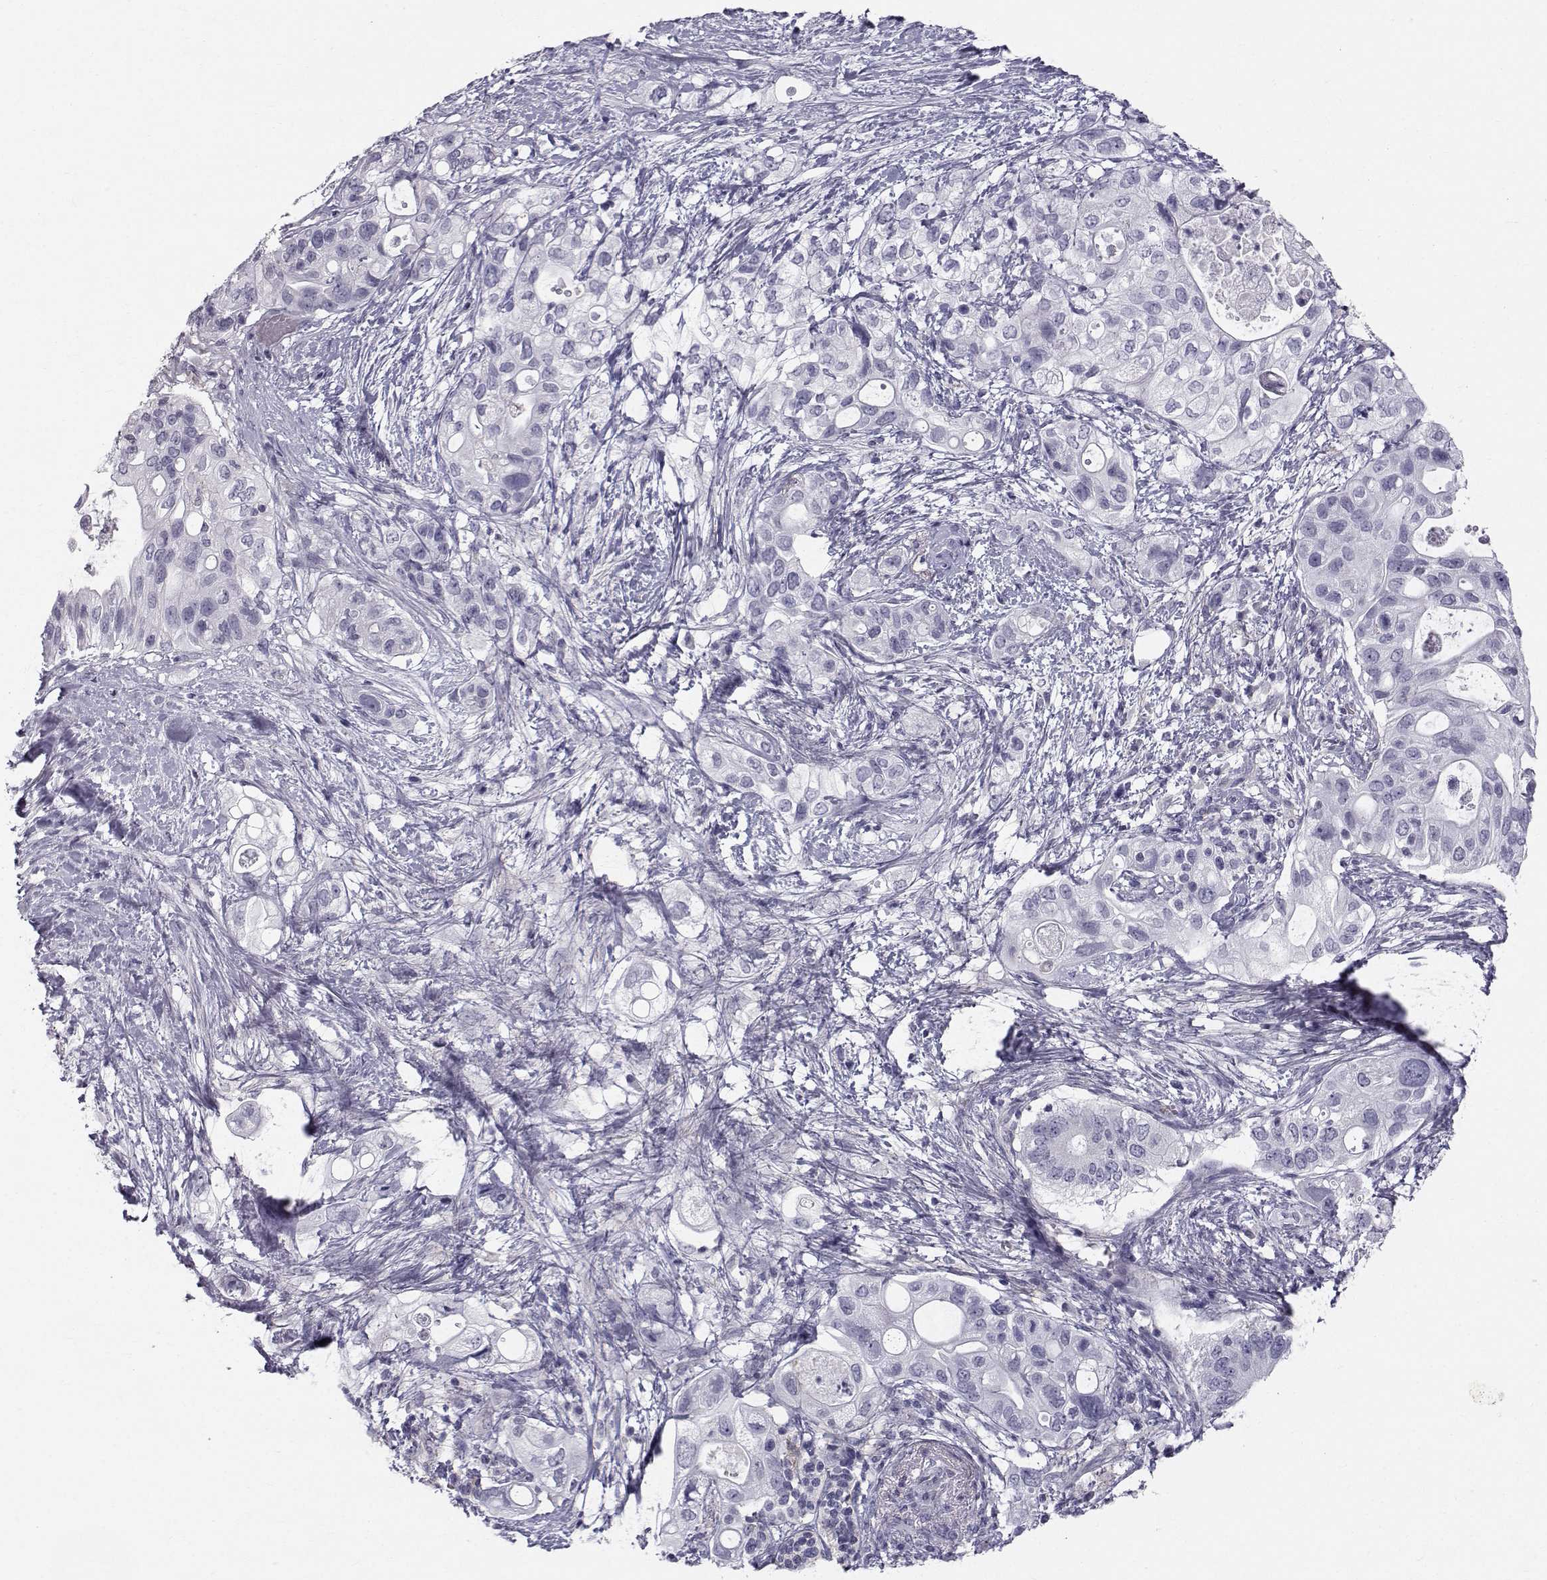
{"staining": {"intensity": "negative", "quantity": "none", "location": "none"}, "tissue": "pancreatic cancer", "cell_type": "Tumor cells", "image_type": "cancer", "snomed": [{"axis": "morphology", "description": "Adenocarcinoma, NOS"}, {"axis": "topography", "description": "Pancreas"}], "caption": "Adenocarcinoma (pancreatic) was stained to show a protein in brown. There is no significant positivity in tumor cells. (Immunohistochemistry (ihc), brightfield microscopy, high magnification).", "gene": "SPDYE4", "patient": {"sex": "female", "age": 72}}